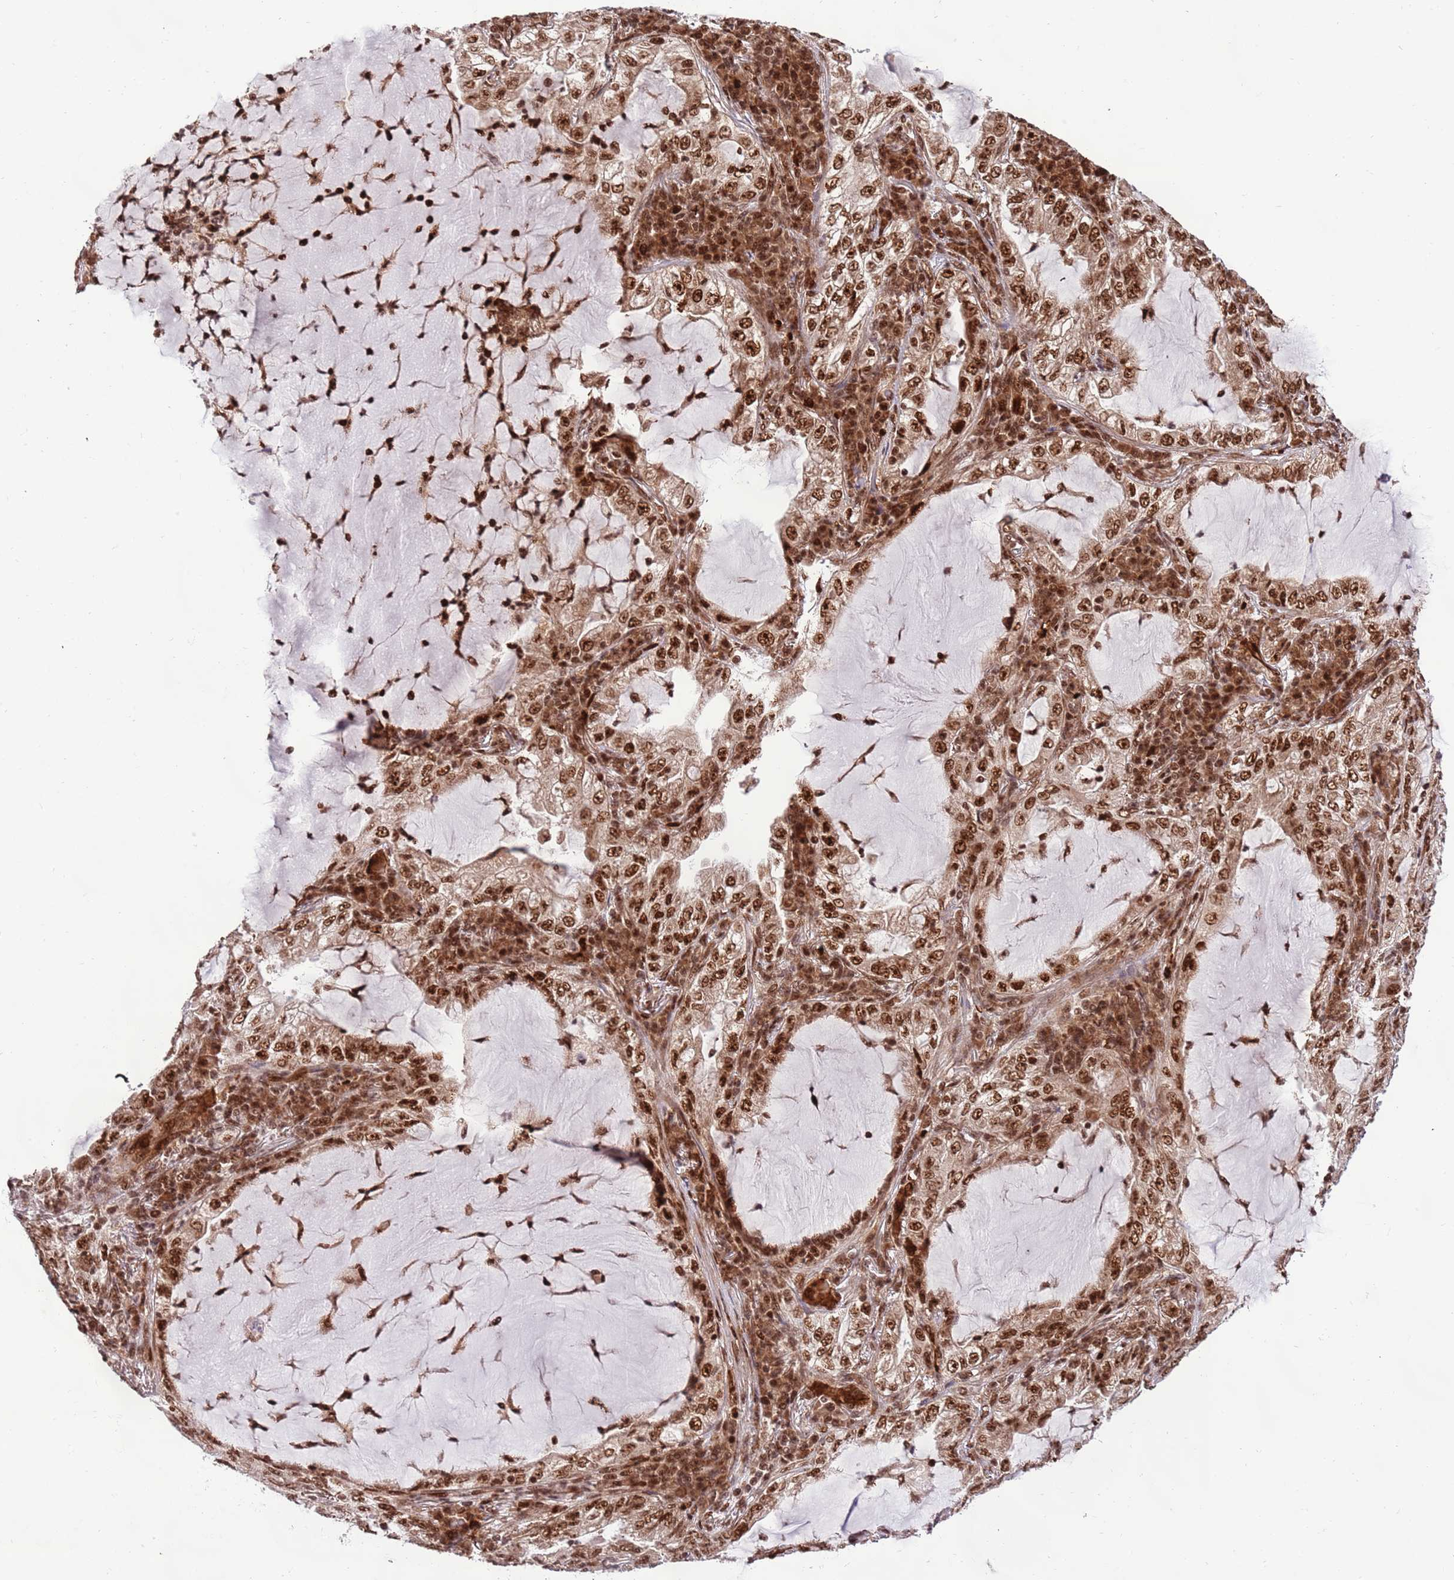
{"staining": {"intensity": "strong", "quantity": ">75%", "location": "nuclear"}, "tissue": "lung cancer", "cell_type": "Tumor cells", "image_type": "cancer", "snomed": [{"axis": "morphology", "description": "Adenocarcinoma, NOS"}, {"axis": "topography", "description": "Lung"}], "caption": "High-magnification brightfield microscopy of lung cancer stained with DAB (brown) and counterstained with hematoxylin (blue). tumor cells exhibit strong nuclear expression is seen in about>75% of cells.", "gene": "RIF1", "patient": {"sex": "female", "age": 73}}